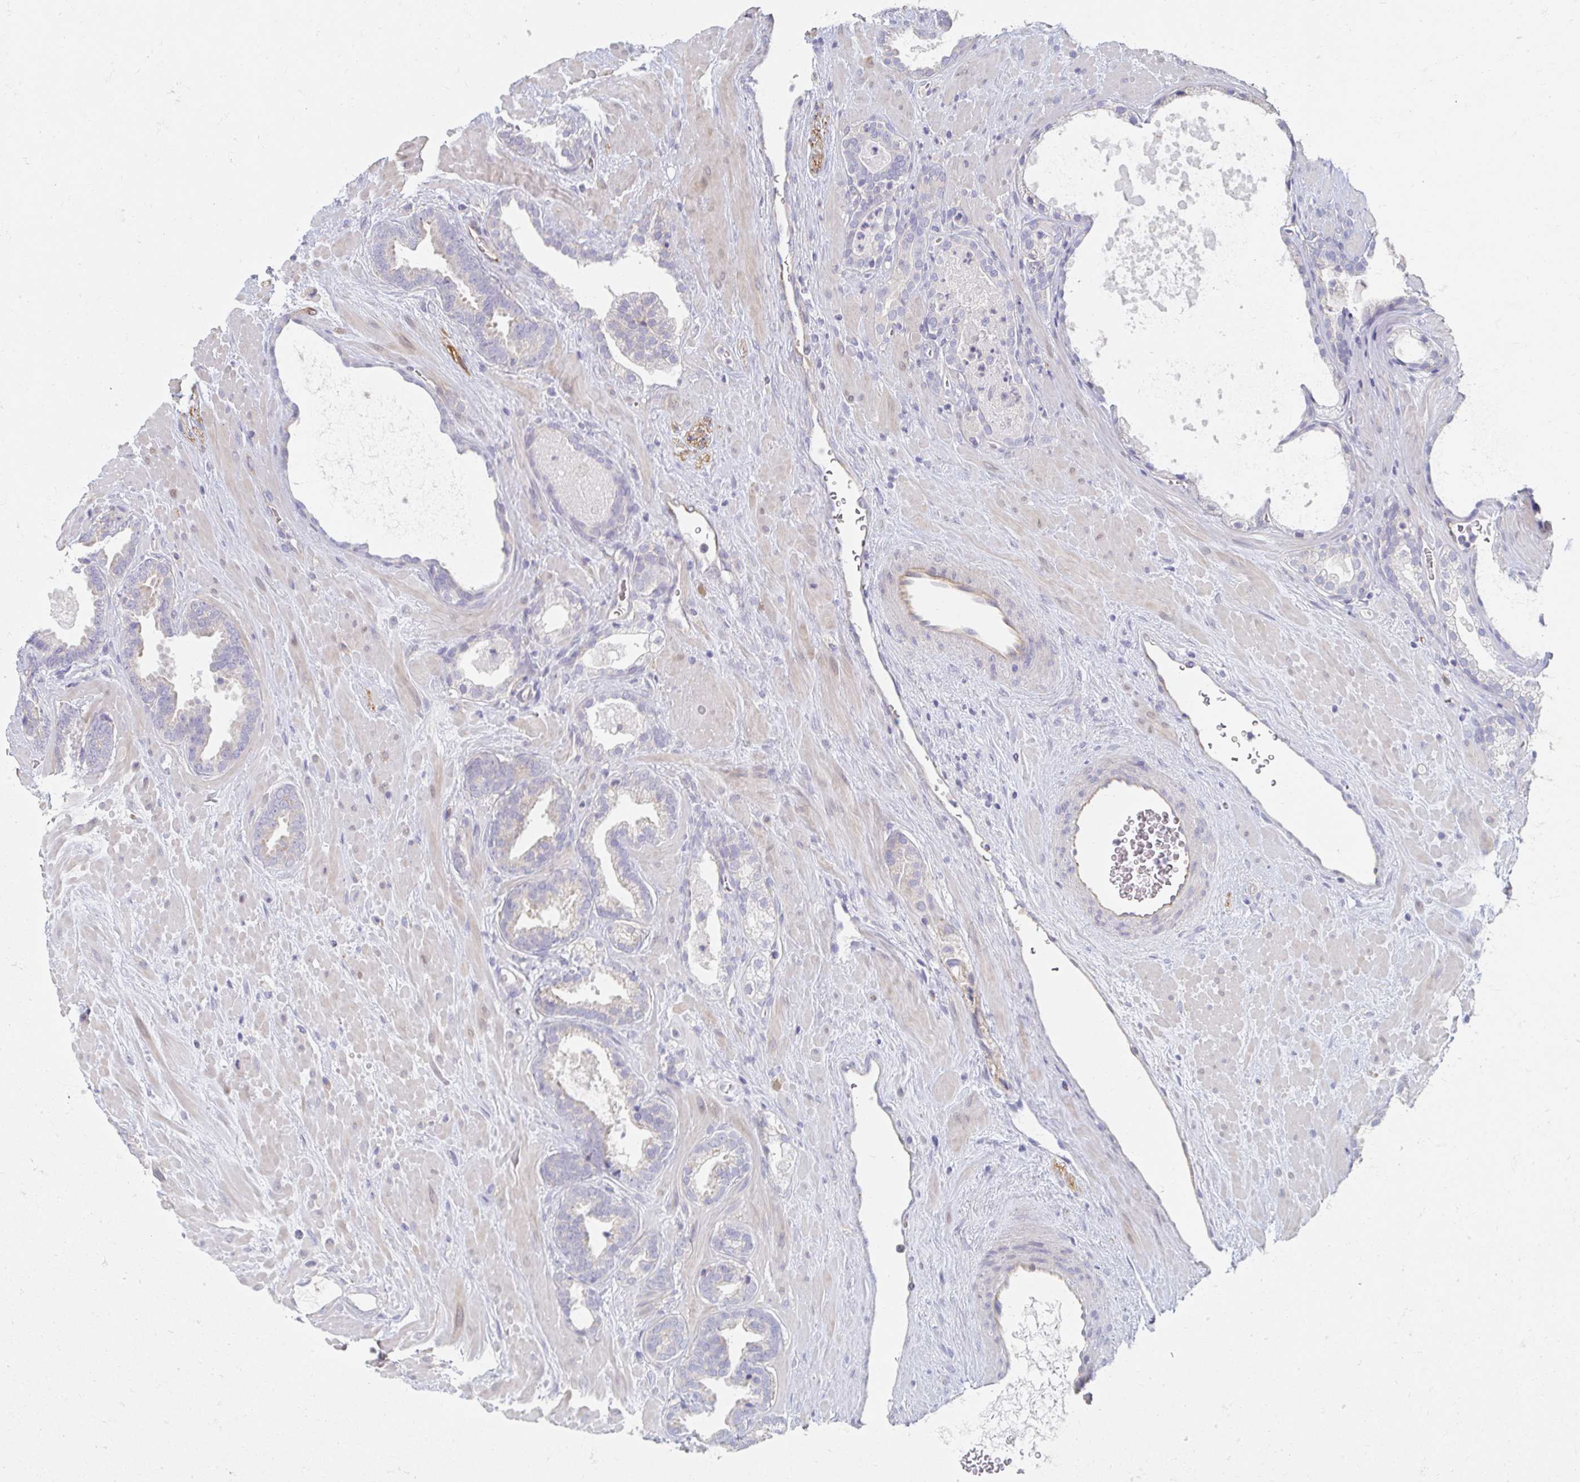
{"staining": {"intensity": "negative", "quantity": "none", "location": "none"}, "tissue": "prostate cancer", "cell_type": "Tumor cells", "image_type": "cancer", "snomed": [{"axis": "morphology", "description": "Adenocarcinoma, Low grade"}, {"axis": "topography", "description": "Prostate"}], "caption": "The photomicrograph shows no staining of tumor cells in prostate cancer. (DAB (3,3'-diaminobenzidine) immunohistochemistry visualized using brightfield microscopy, high magnification).", "gene": "MYLK2", "patient": {"sex": "male", "age": 62}}